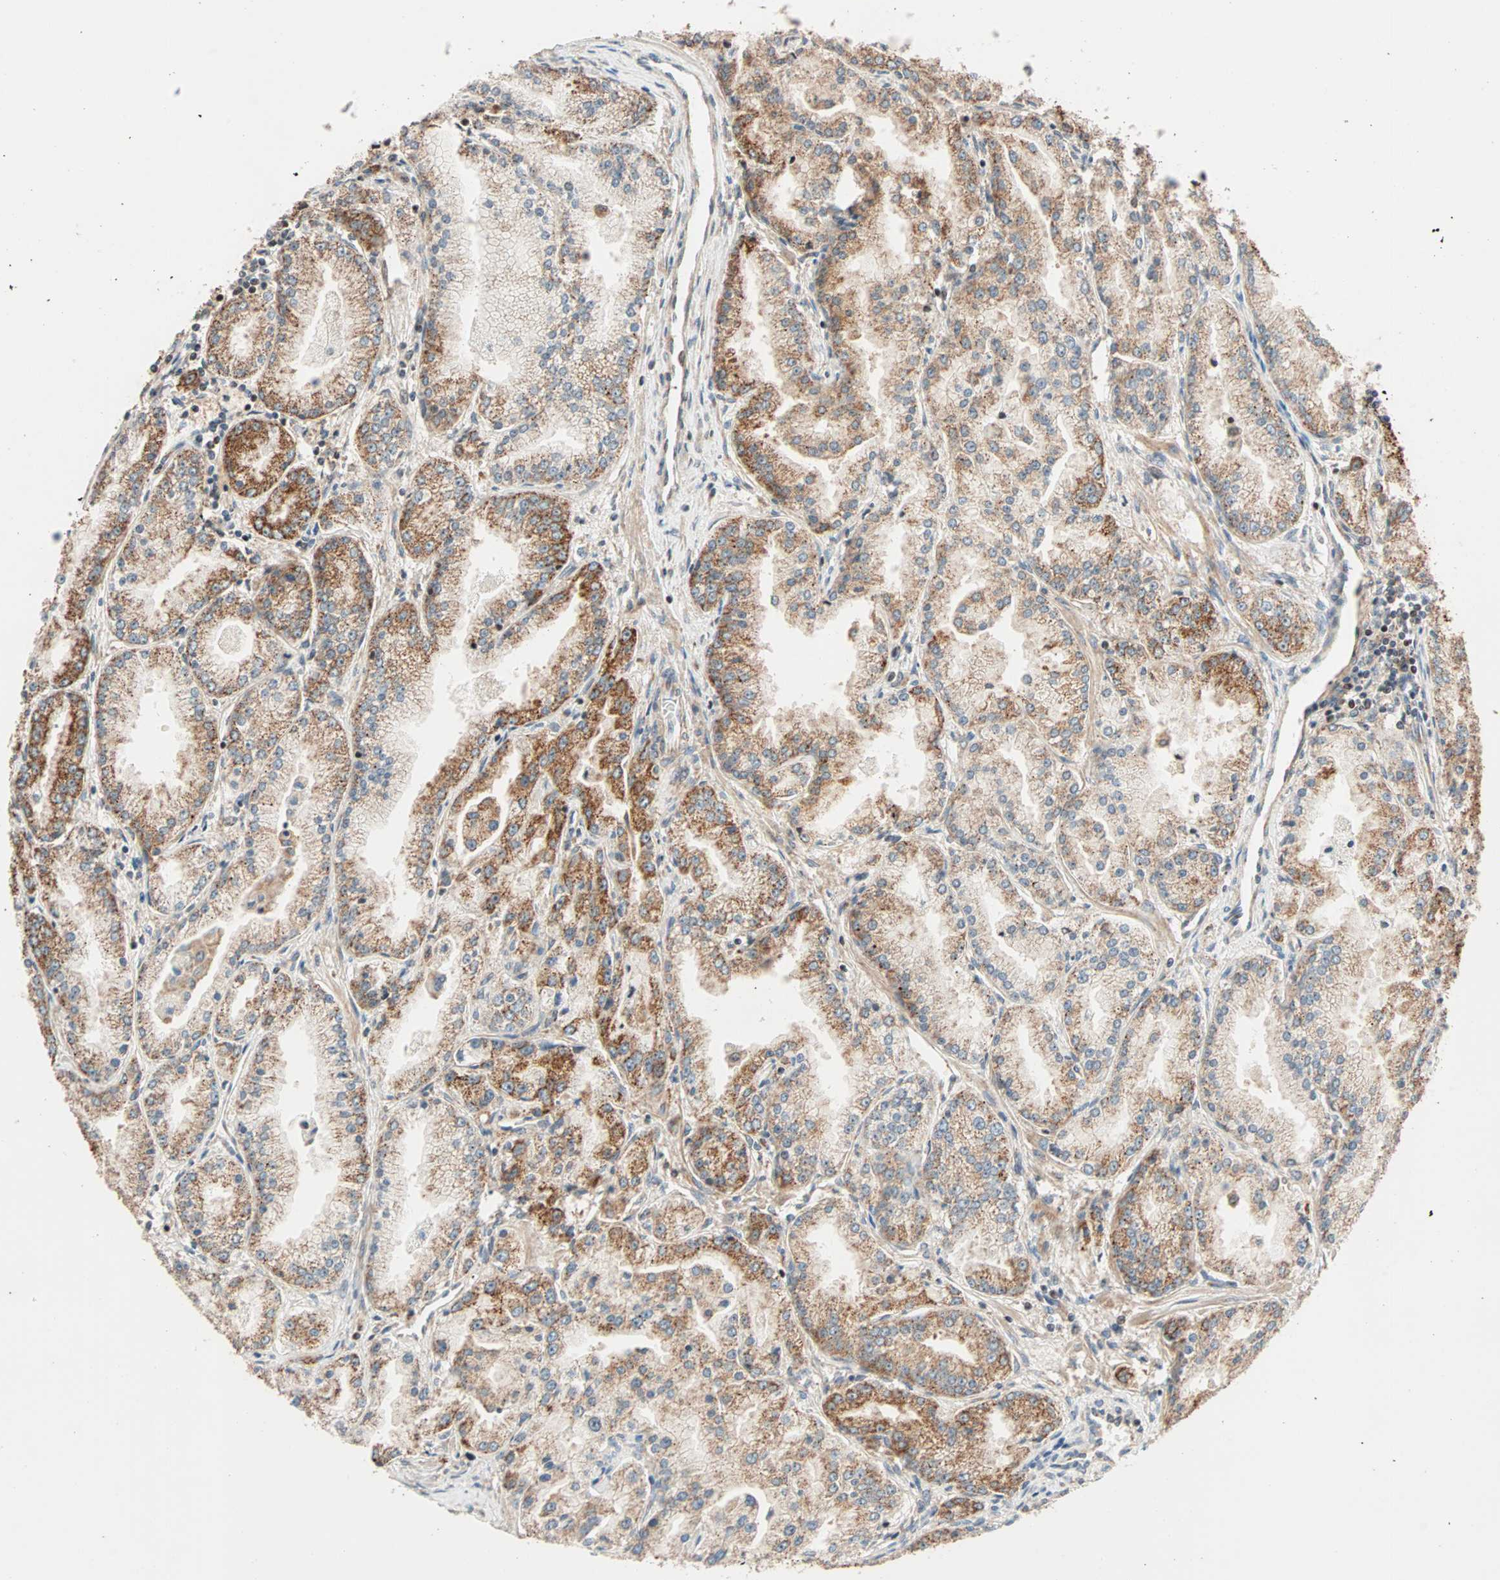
{"staining": {"intensity": "moderate", "quantity": ">75%", "location": "cytoplasmic/membranous"}, "tissue": "prostate cancer", "cell_type": "Tumor cells", "image_type": "cancer", "snomed": [{"axis": "morphology", "description": "Adenocarcinoma, High grade"}, {"axis": "topography", "description": "Prostate"}], "caption": "Prostate high-grade adenocarcinoma stained for a protein reveals moderate cytoplasmic/membranous positivity in tumor cells.", "gene": "HECW1", "patient": {"sex": "male", "age": 61}}